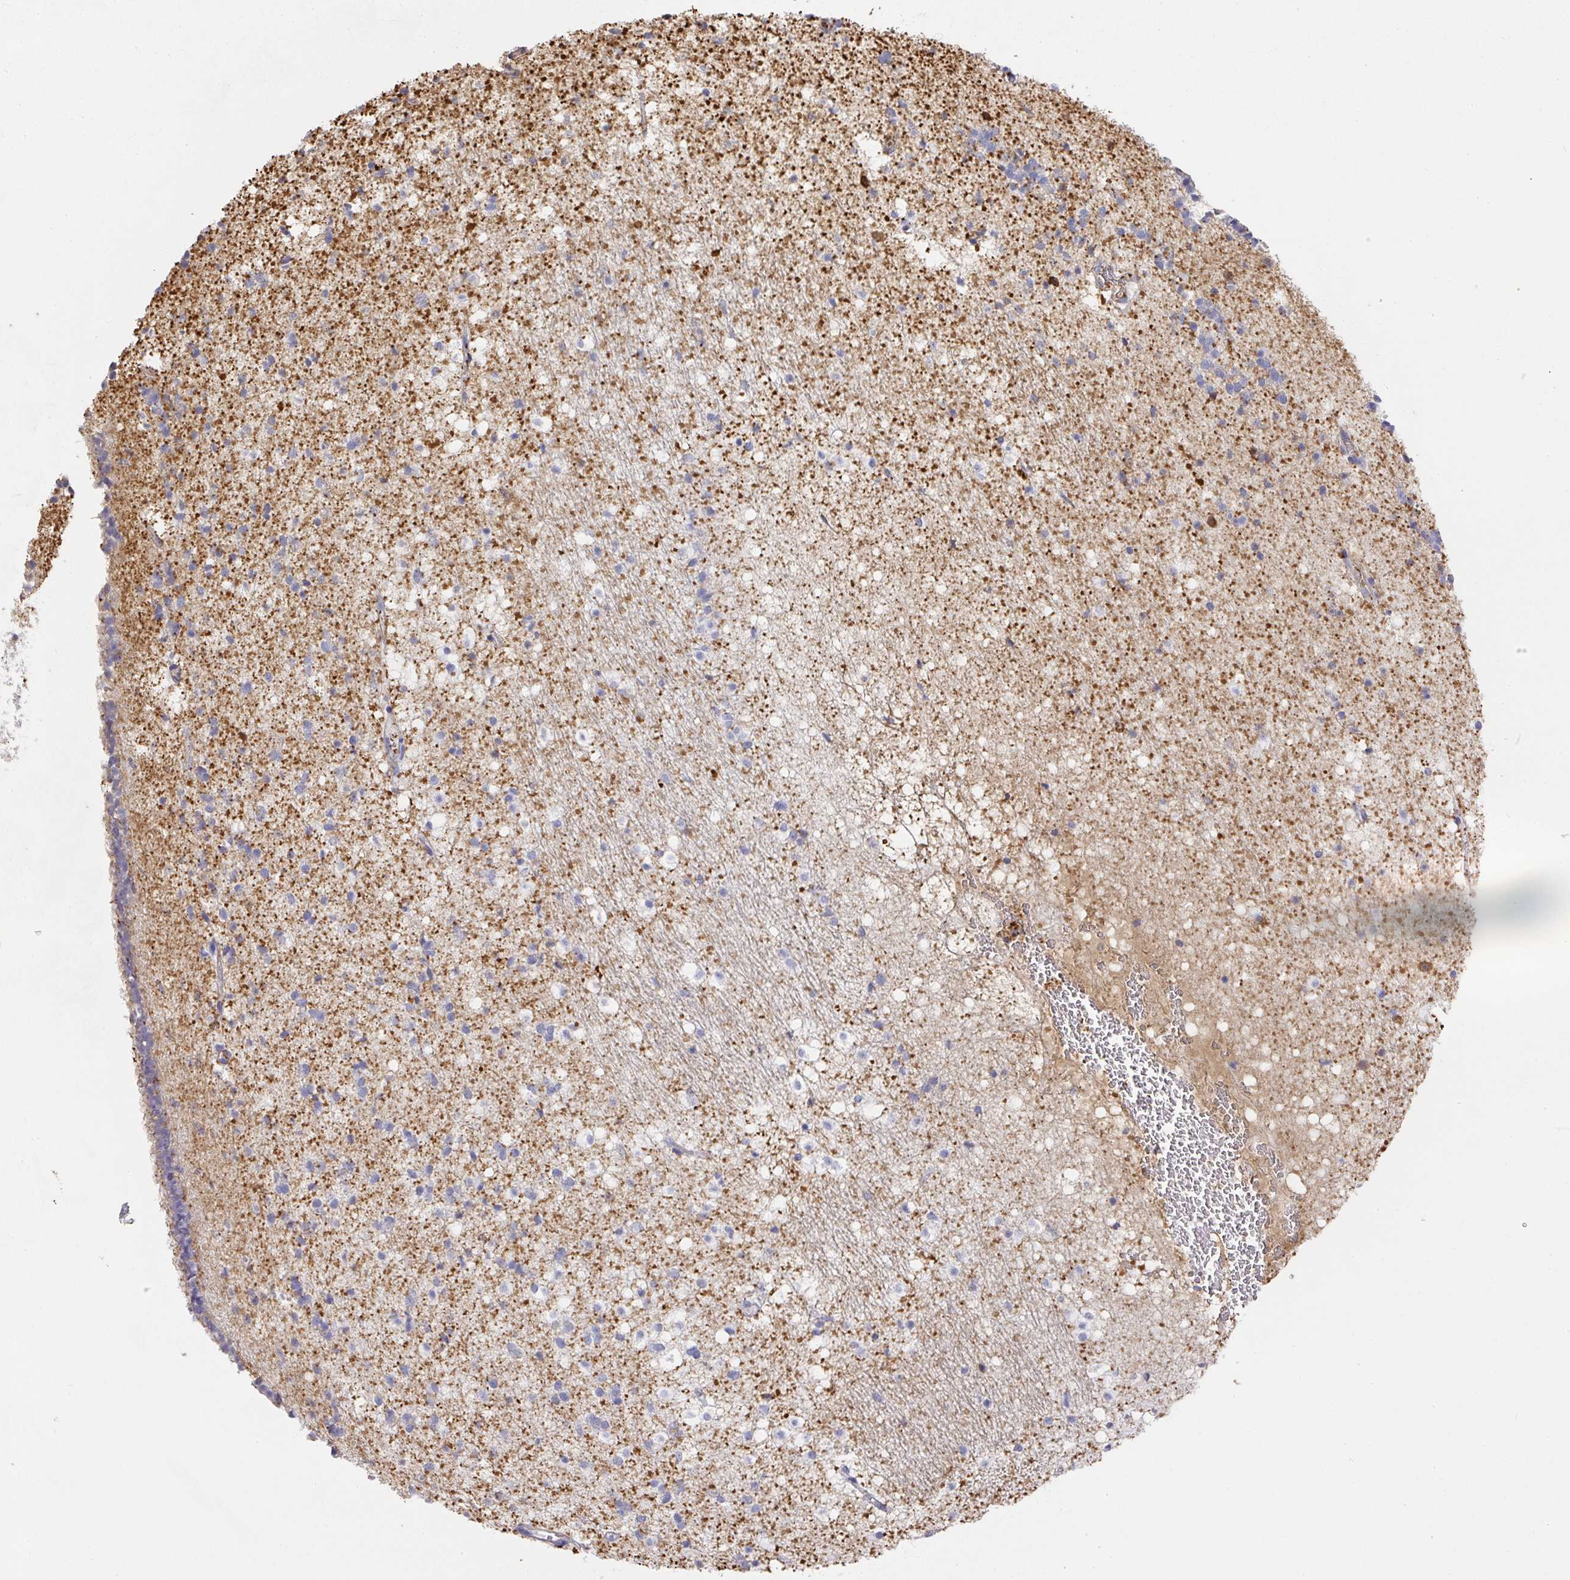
{"staining": {"intensity": "negative", "quantity": "none", "location": "none"}, "tissue": "caudate", "cell_type": "Glial cells", "image_type": "normal", "snomed": [{"axis": "morphology", "description": "Normal tissue, NOS"}, {"axis": "topography", "description": "Lateral ventricle wall"}], "caption": "DAB (3,3'-diaminobenzidine) immunohistochemical staining of normal caudate reveals no significant expression in glial cells.", "gene": "ALB", "patient": {"sex": "male", "age": 37}}